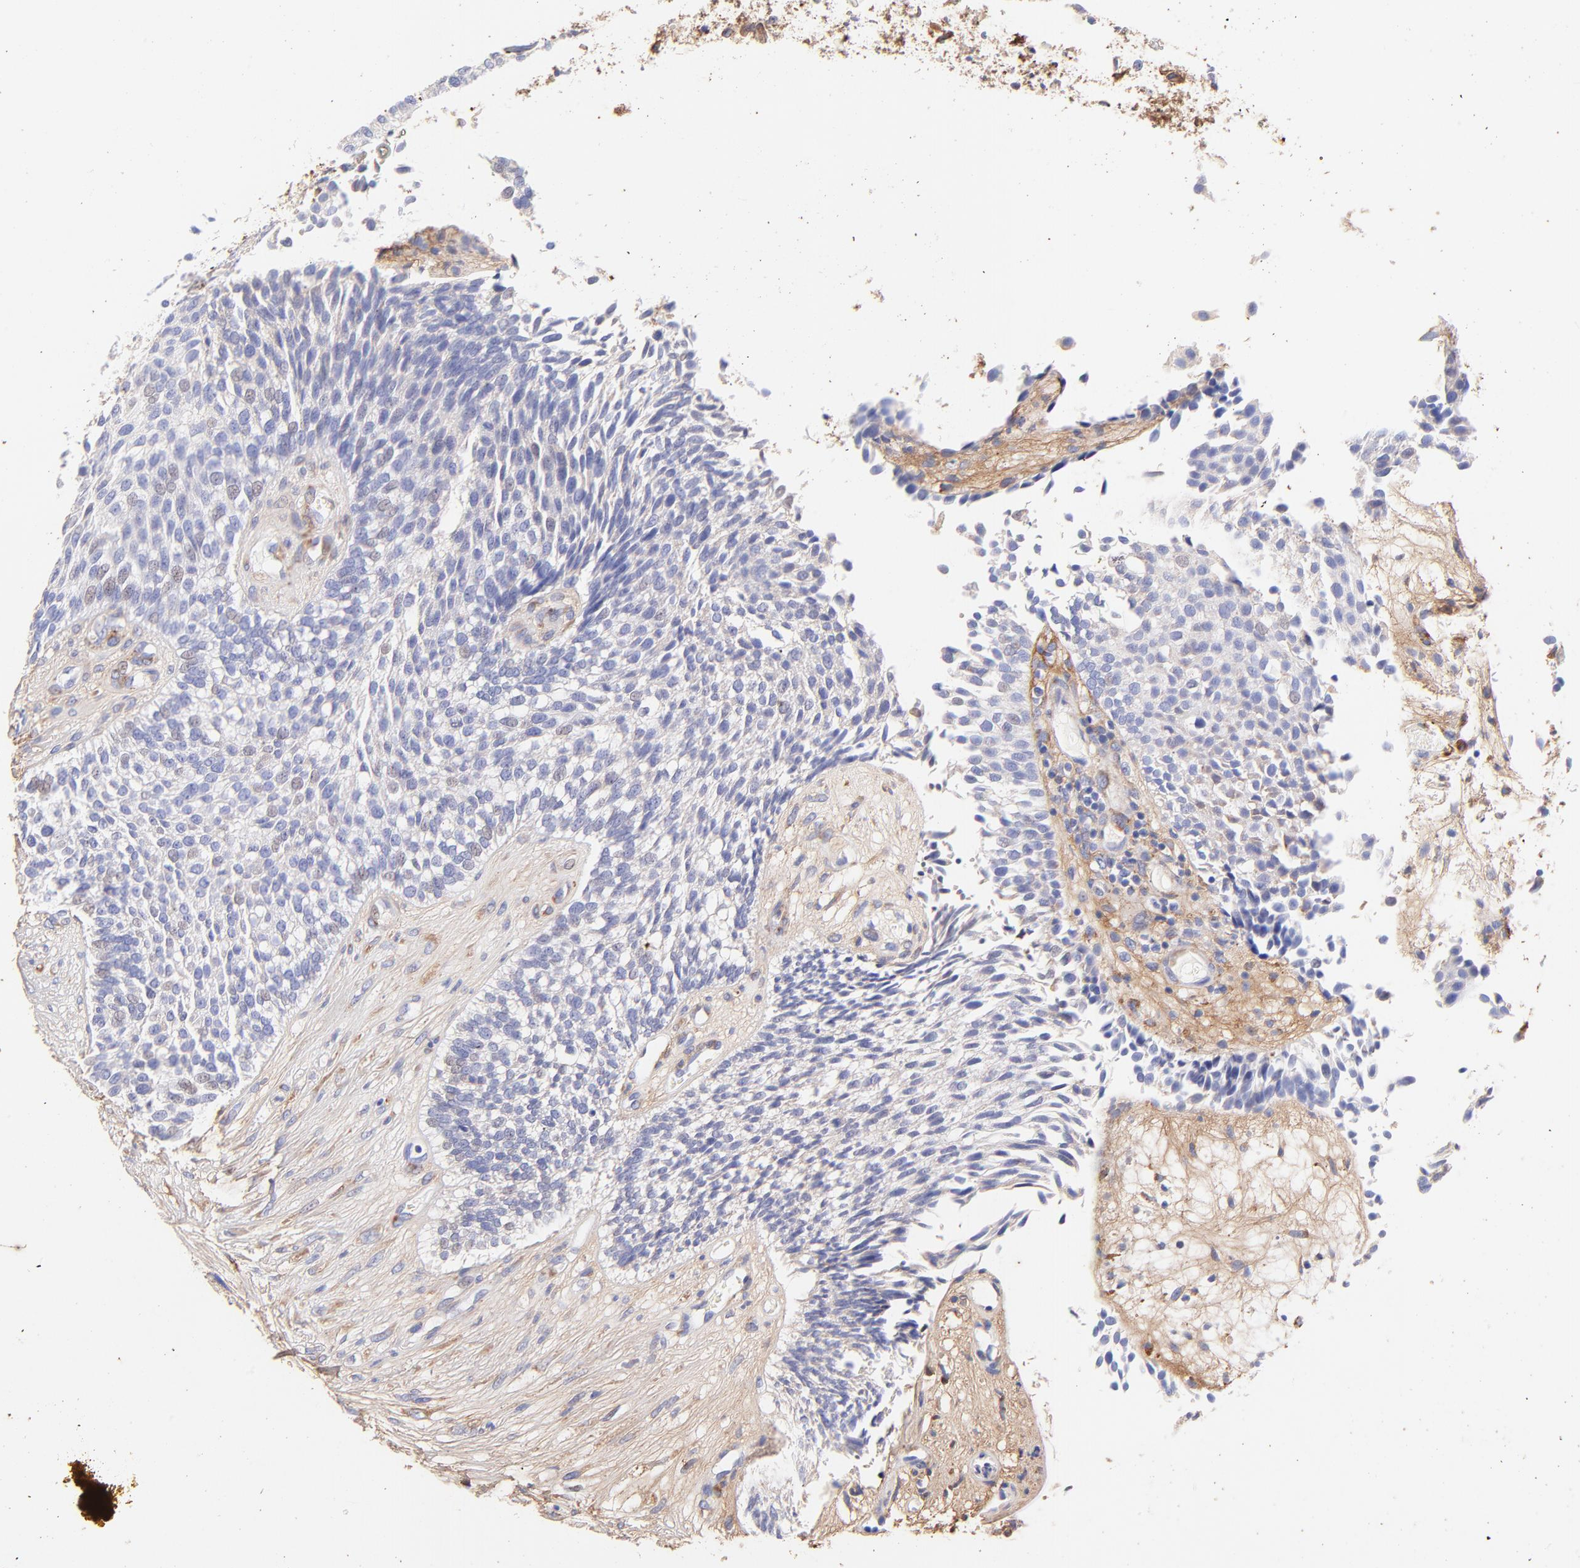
{"staining": {"intensity": "negative", "quantity": "none", "location": "none"}, "tissue": "urothelial cancer", "cell_type": "Tumor cells", "image_type": "cancer", "snomed": [{"axis": "morphology", "description": "Urothelial carcinoma, Low grade"}, {"axis": "topography", "description": "Urinary bladder"}], "caption": "DAB immunohistochemical staining of human urothelial carcinoma (low-grade) exhibits no significant expression in tumor cells. (DAB immunohistochemistry, high magnification).", "gene": "BGN", "patient": {"sex": "male", "age": 84}}